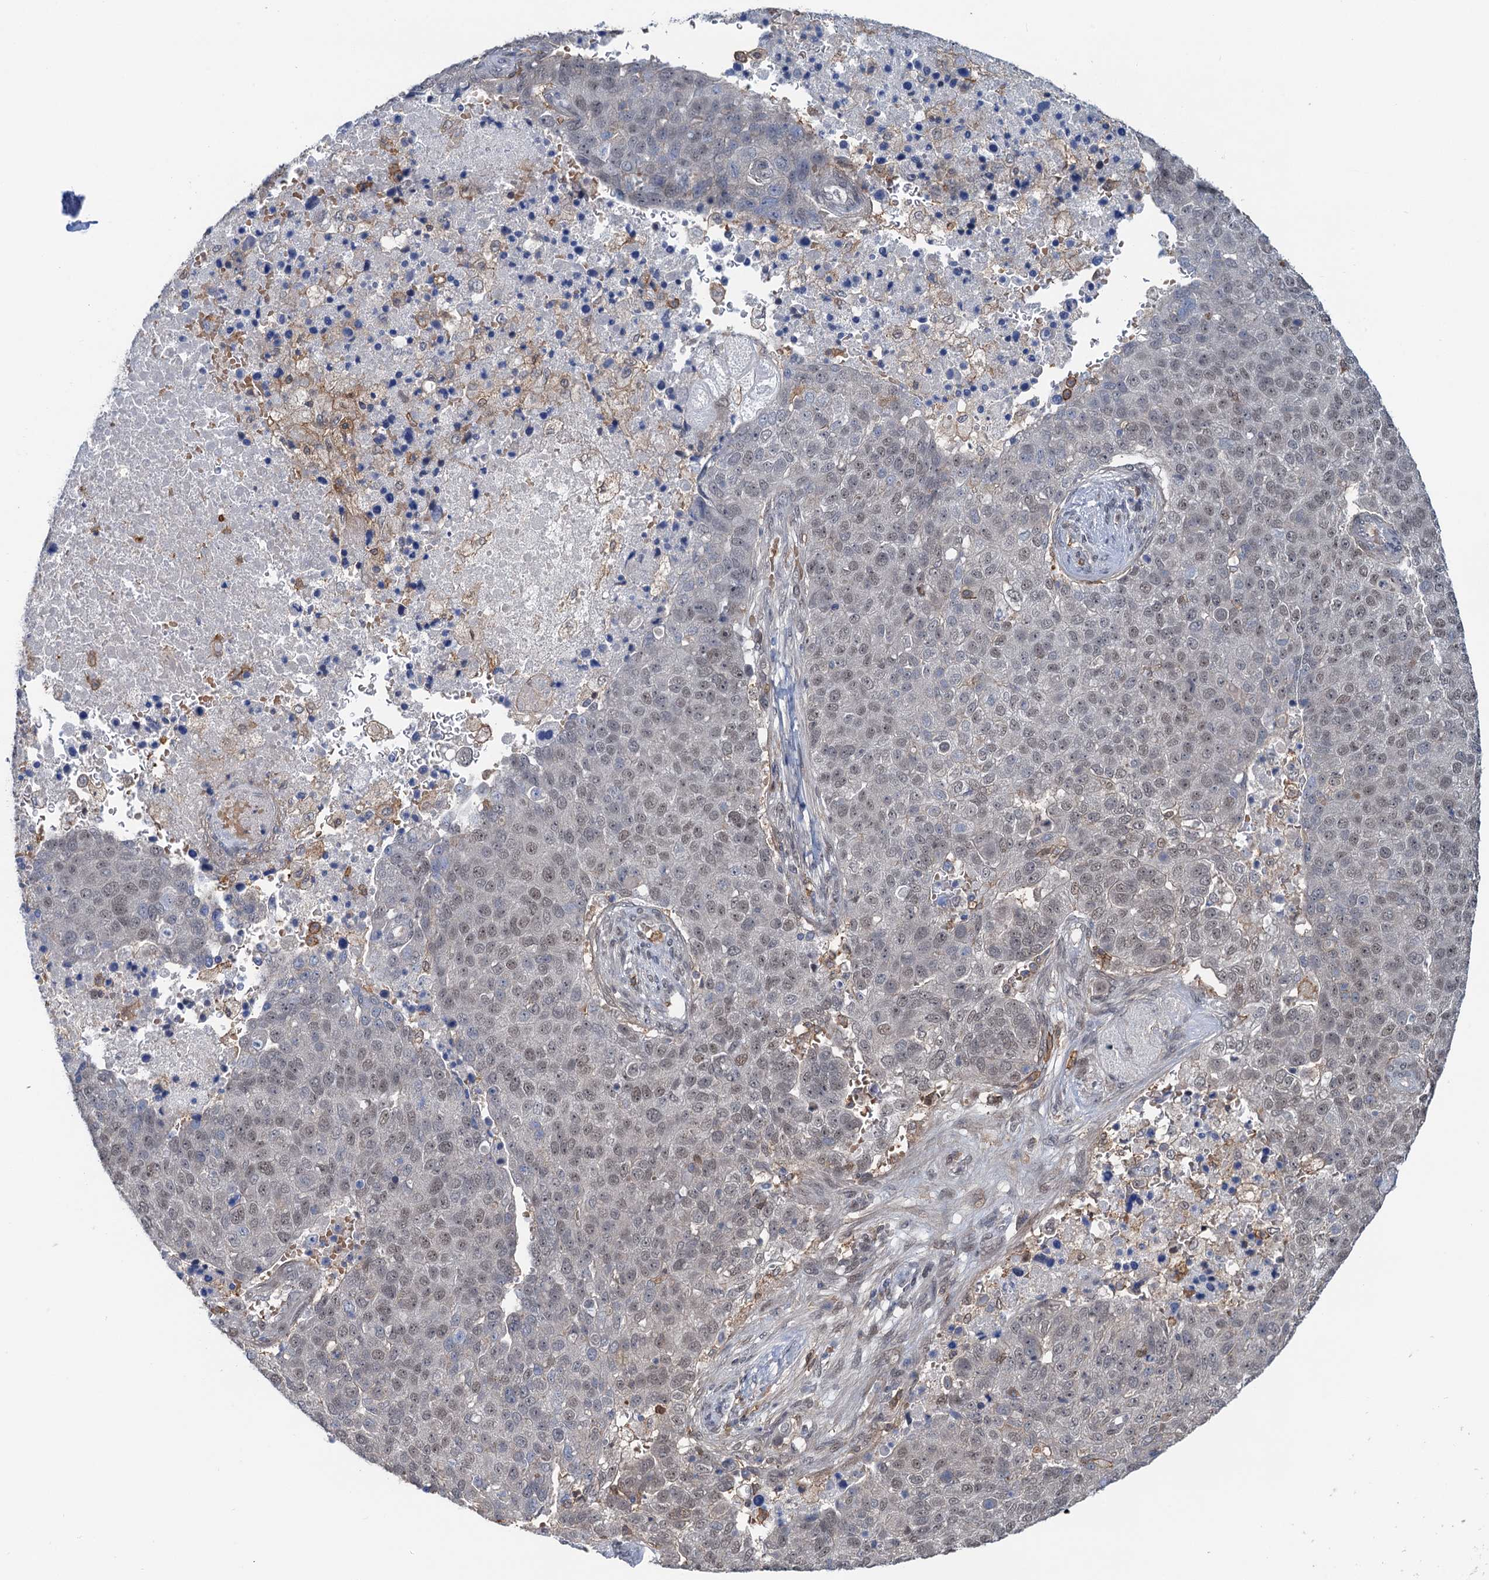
{"staining": {"intensity": "weak", "quantity": "25%-75%", "location": "nuclear"}, "tissue": "pancreatic cancer", "cell_type": "Tumor cells", "image_type": "cancer", "snomed": [{"axis": "morphology", "description": "Adenocarcinoma, NOS"}, {"axis": "topography", "description": "Pancreas"}], "caption": "A histopathology image of adenocarcinoma (pancreatic) stained for a protein displays weak nuclear brown staining in tumor cells. The staining was performed using DAB (3,3'-diaminobenzidine) to visualize the protein expression in brown, while the nuclei were stained in blue with hematoxylin (Magnification: 20x).", "gene": "ZNF609", "patient": {"sex": "female", "age": 61}}